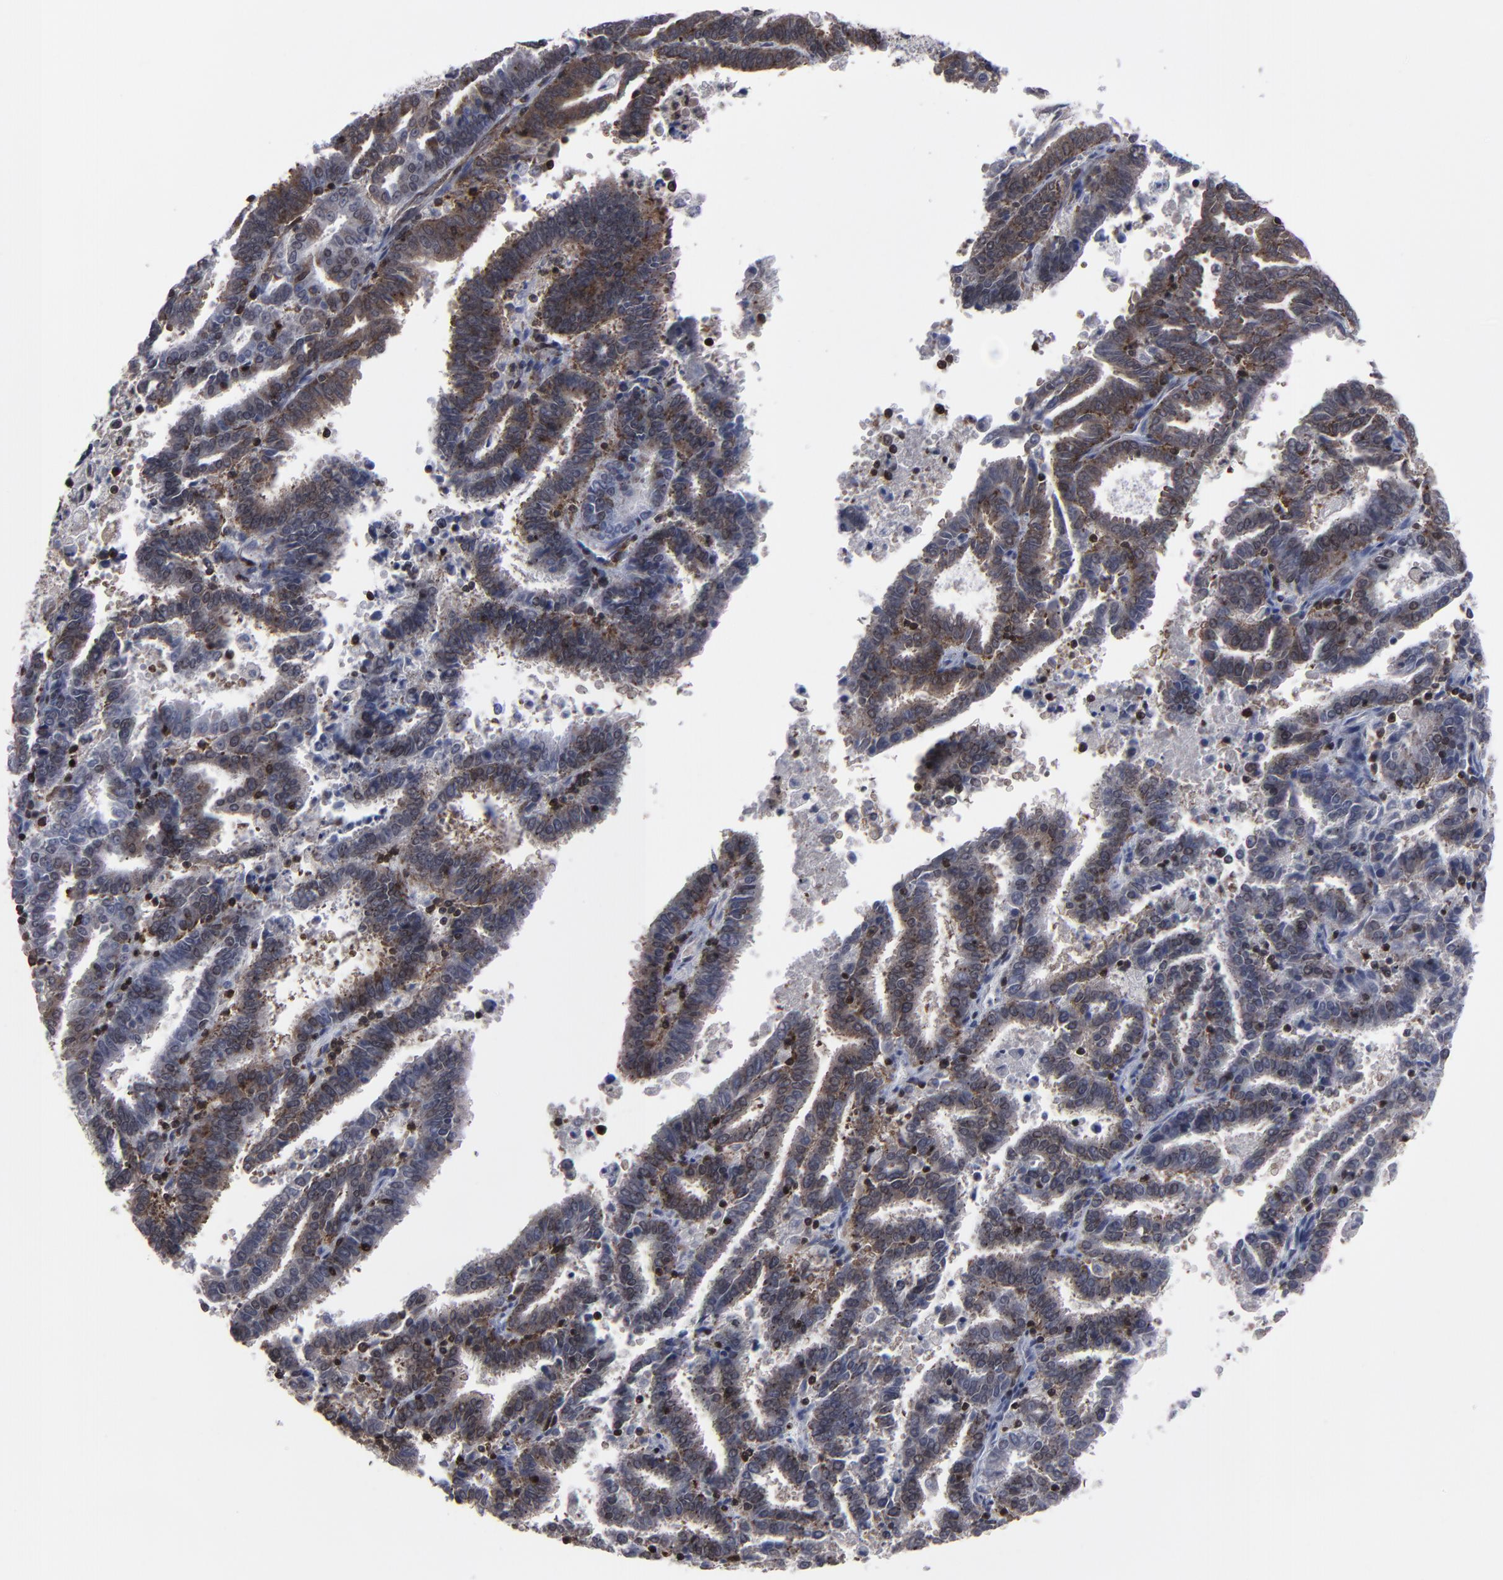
{"staining": {"intensity": "moderate", "quantity": "25%-75%", "location": "cytoplasmic/membranous,nuclear"}, "tissue": "endometrial cancer", "cell_type": "Tumor cells", "image_type": "cancer", "snomed": [{"axis": "morphology", "description": "Adenocarcinoma, NOS"}, {"axis": "topography", "description": "Uterus"}], "caption": "Protein expression analysis of human endometrial adenocarcinoma reveals moderate cytoplasmic/membranous and nuclear expression in about 25%-75% of tumor cells.", "gene": "KIAA2026", "patient": {"sex": "female", "age": 83}}